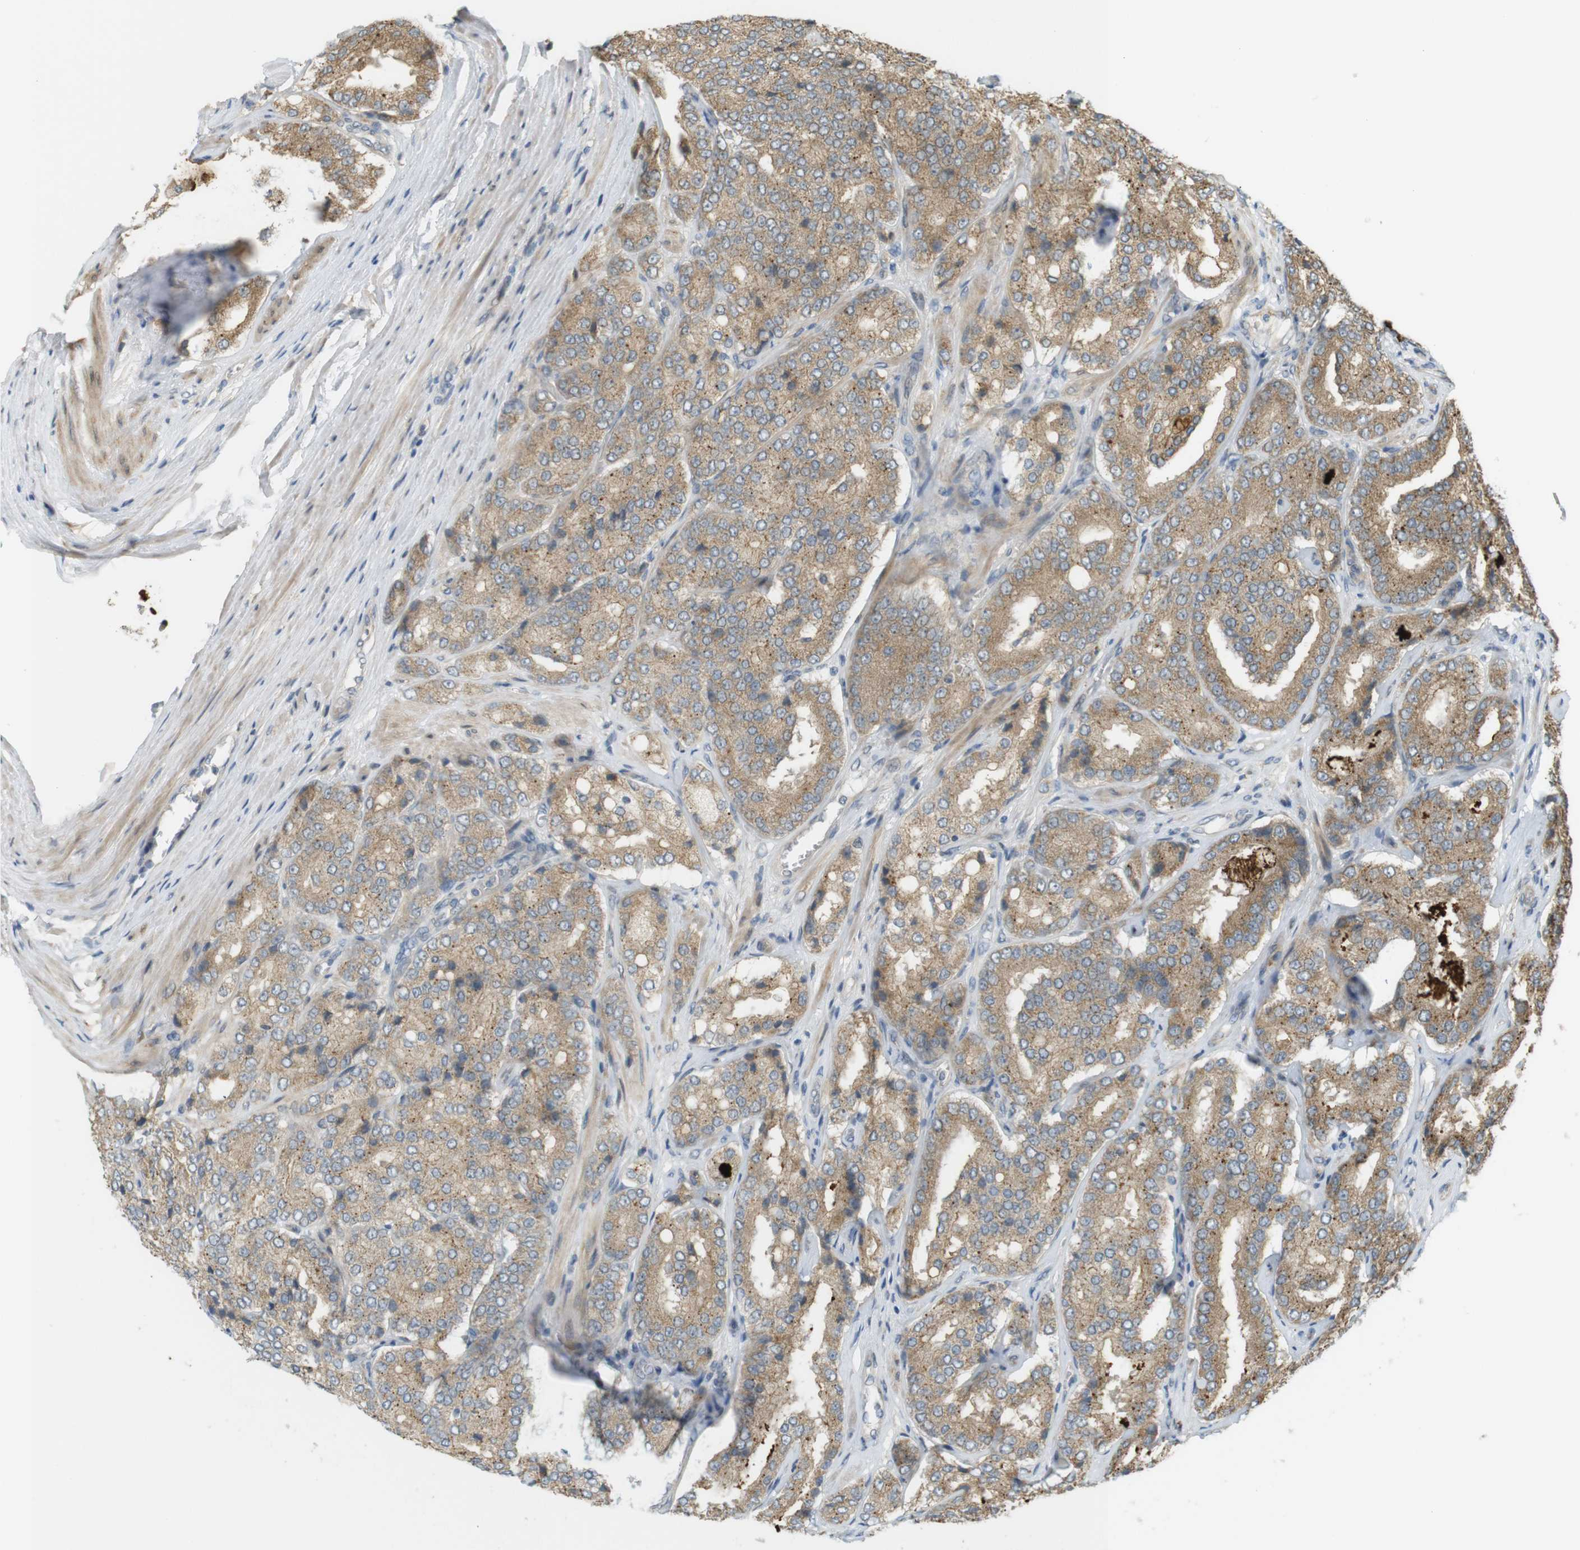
{"staining": {"intensity": "moderate", "quantity": ">75%", "location": "cytoplasmic/membranous"}, "tissue": "prostate cancer", "cell_type": "Tumor cells", "image_type": "cancer", "snomed": [{"axis": "morphology", "description": "Adenocarcinoma, High grade"}, {"axis": "topography", "description": "Prostate"}], "caption": "An image of prostate cancer (high-grade adenocarcinoma) stained for a protein demonstrates moderate cytoplasmic/membranous brown staining in tumor cells.", "gene": "CLRN3", "patient": {"sex": "male", "age": 65}}